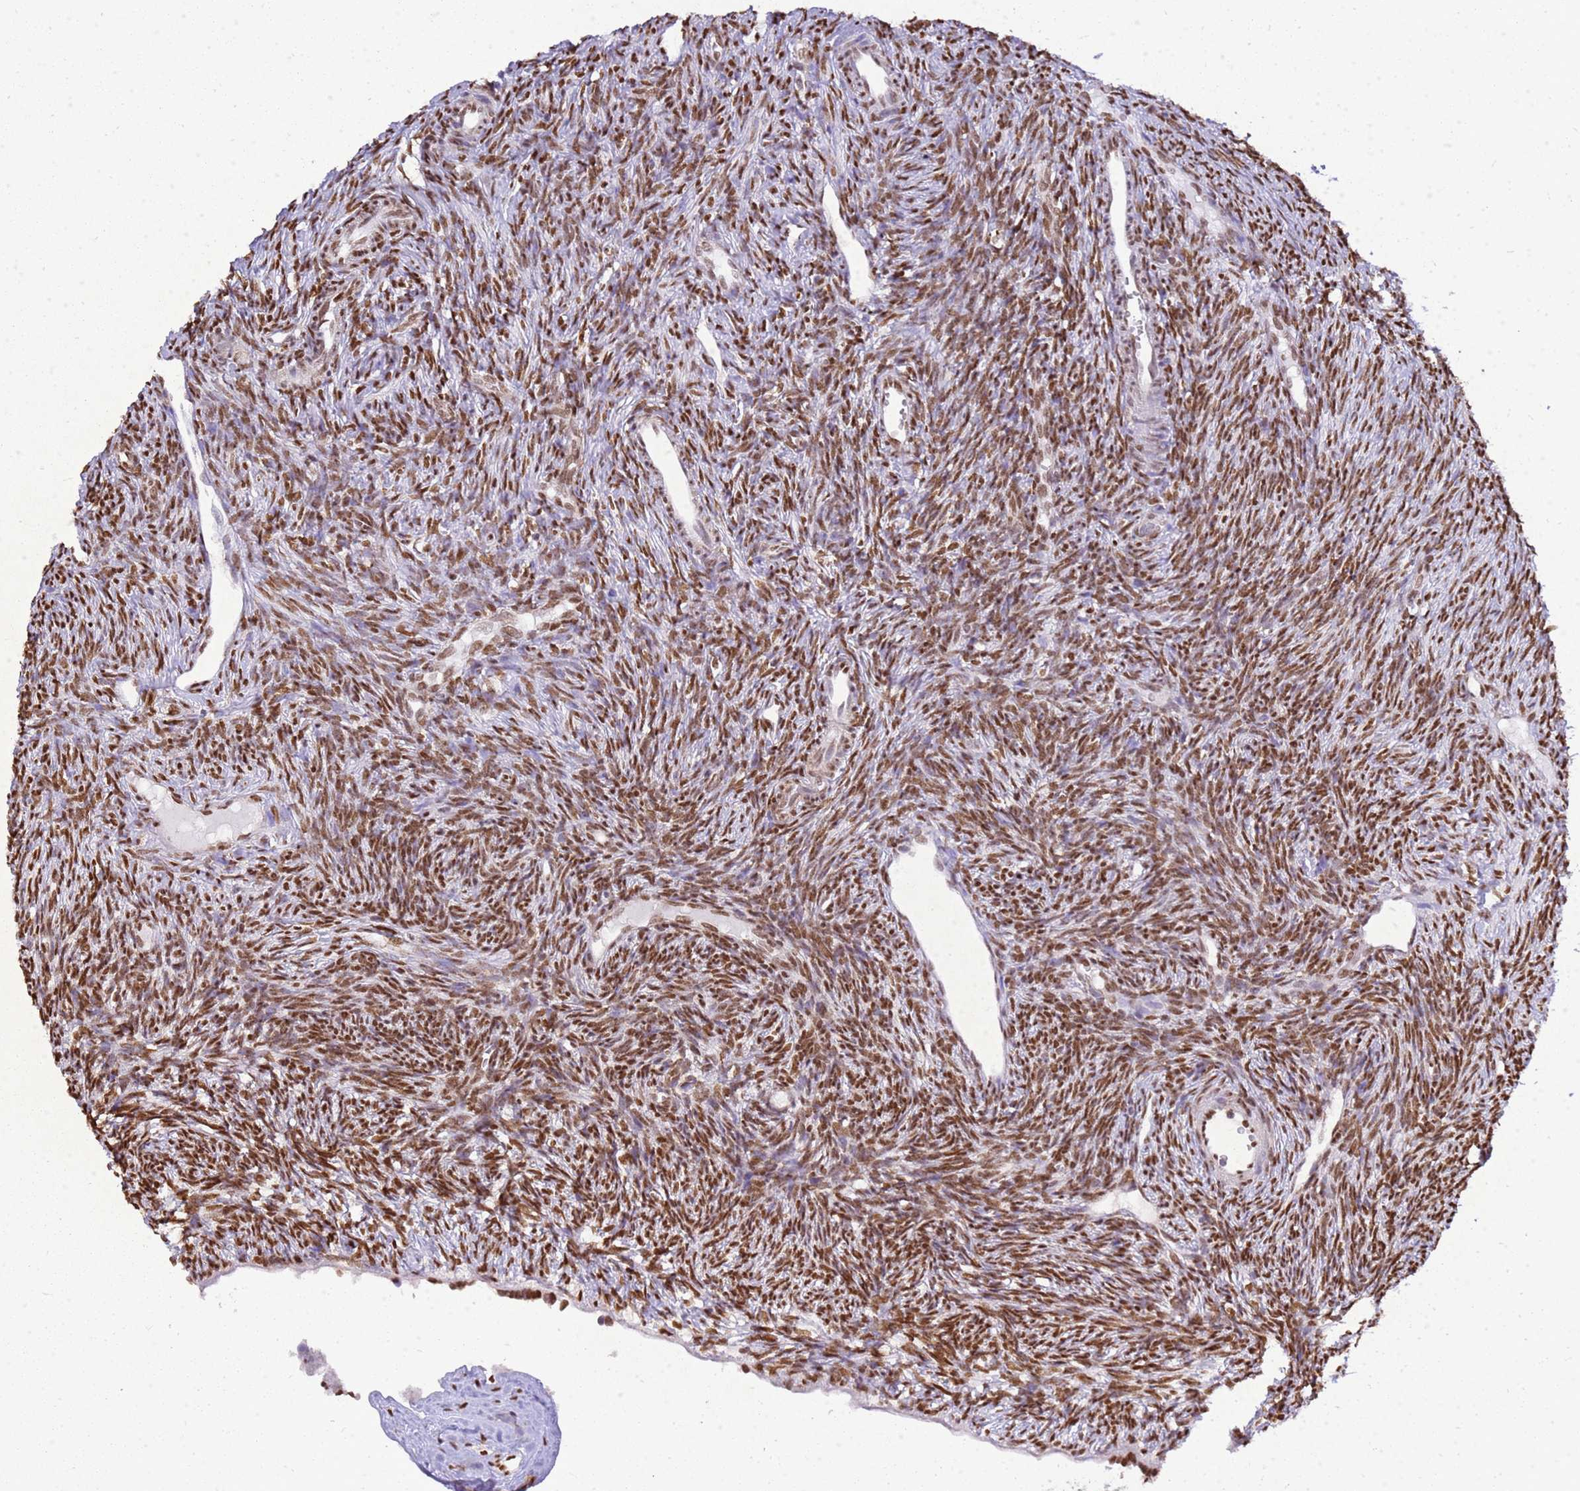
{"staining": {"intensity": "moderate", "quantity": ">75%", "location": "nuclear"}, "tissue": "ovary", "cell_type": "Ovarian stroma cells", "image_type": "normal", "snomed": [{"axis": "morphology", "description": "Normal tissue, NOS"}, {"axis": "topography", "description": "Ovary"}], "caption": "Immunohistochemistry (IHC) micrograph of benign ovary: human ovary stained using IHC displays medium levels of moderate protein expression localized specifically in the nuclear of ovarian stroma cells, appearing as a nuclear brown color.", "gene": "APEX1", "patient": {"sex": "female", "age": 51}}